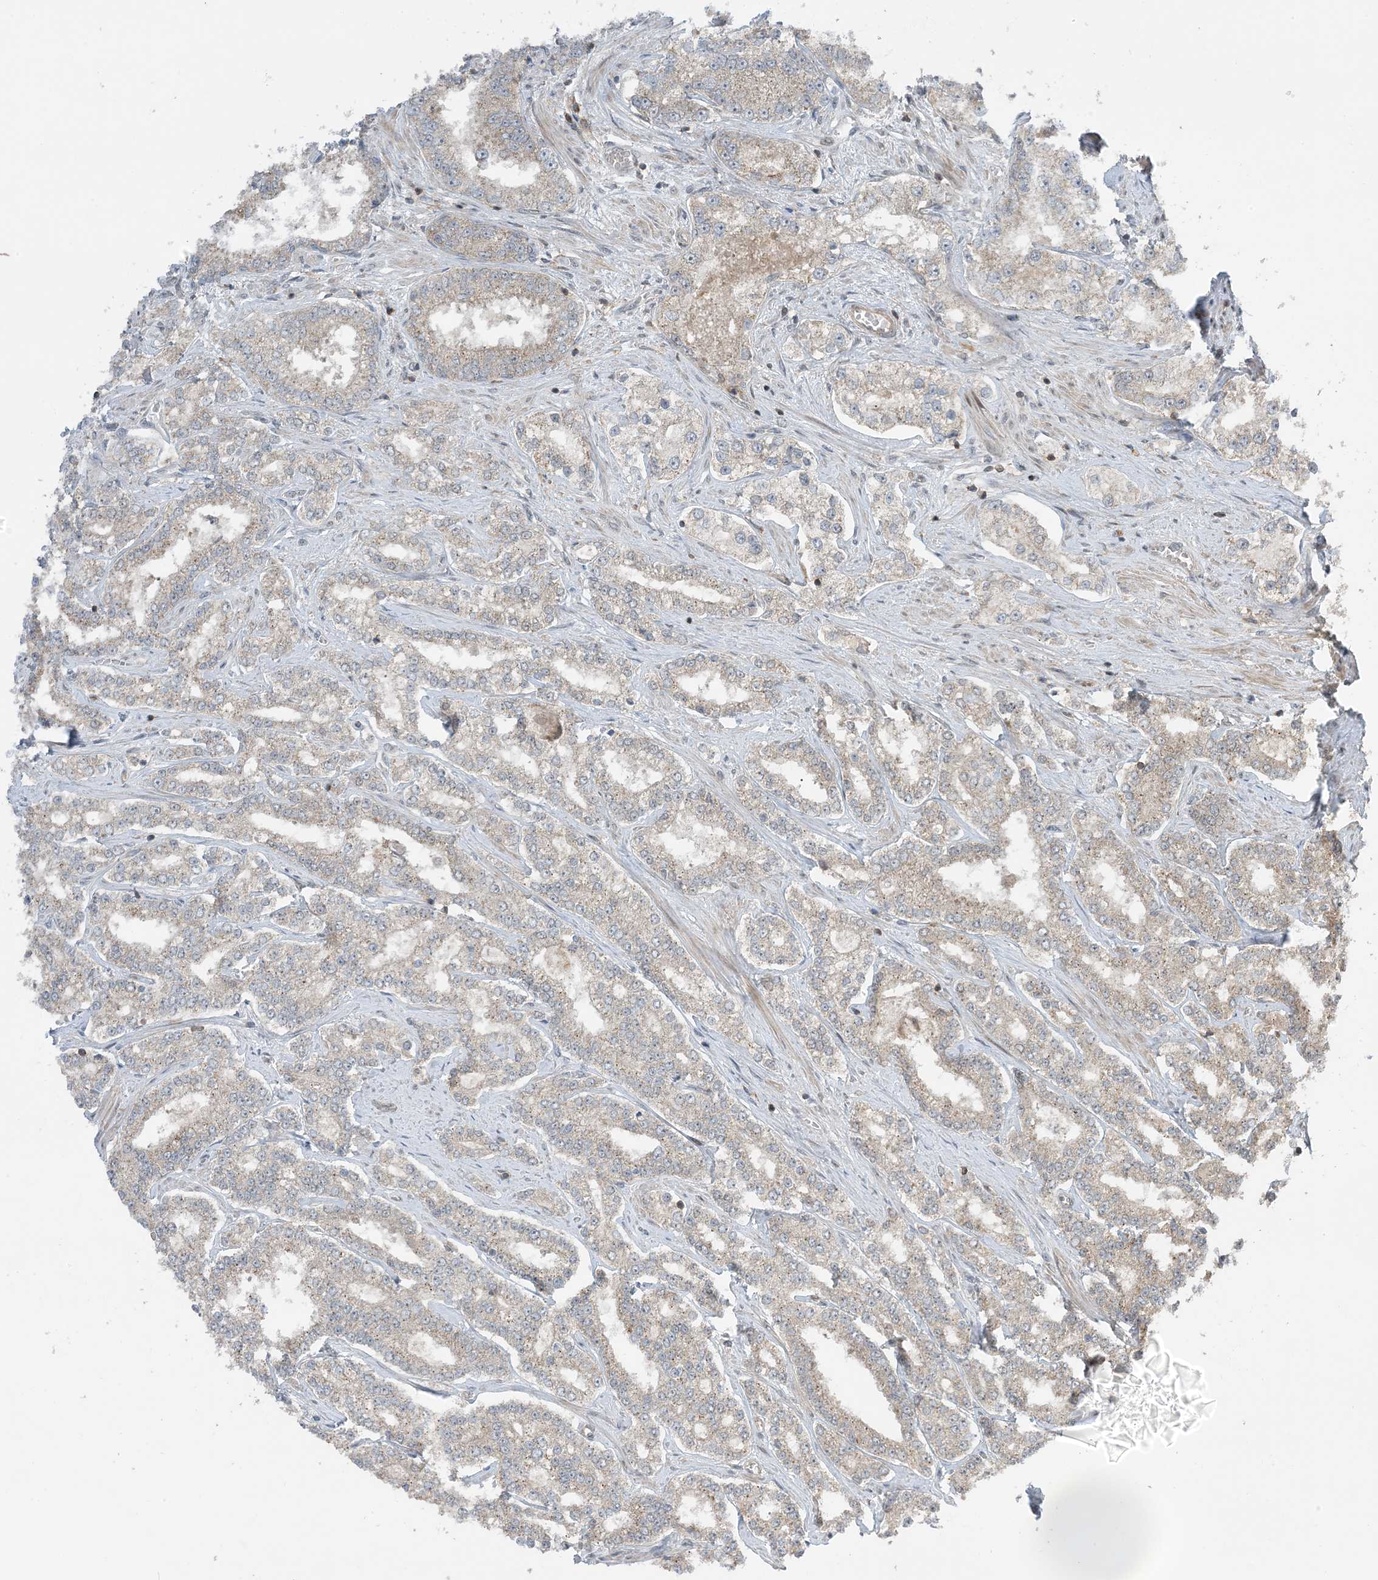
{"staining": {"intensity": "weak", "quantity": "<25%", "location": "cytoplasmic/membranous"}, "tissue": "prostate cancer", "cell_type": "Tumor cells", "image_type": "cancer", "snomed": [{"axis": "morphology", "description": "Normal tissue, NOS"}, {"axis": "morphology", "description": "Adenocarcinoma, High grade"}, {"axis": "topography", "description": "Prostate"}], "caption": "Immunohistochemistry (IHC) photomicrograph of neoplastic tissue: human prostate cancer stained with DAB exhibits no significant protein positivity in tumor cells.", "gene": "PHLDB2", "patient": {"sex": "male", "age": 83}}